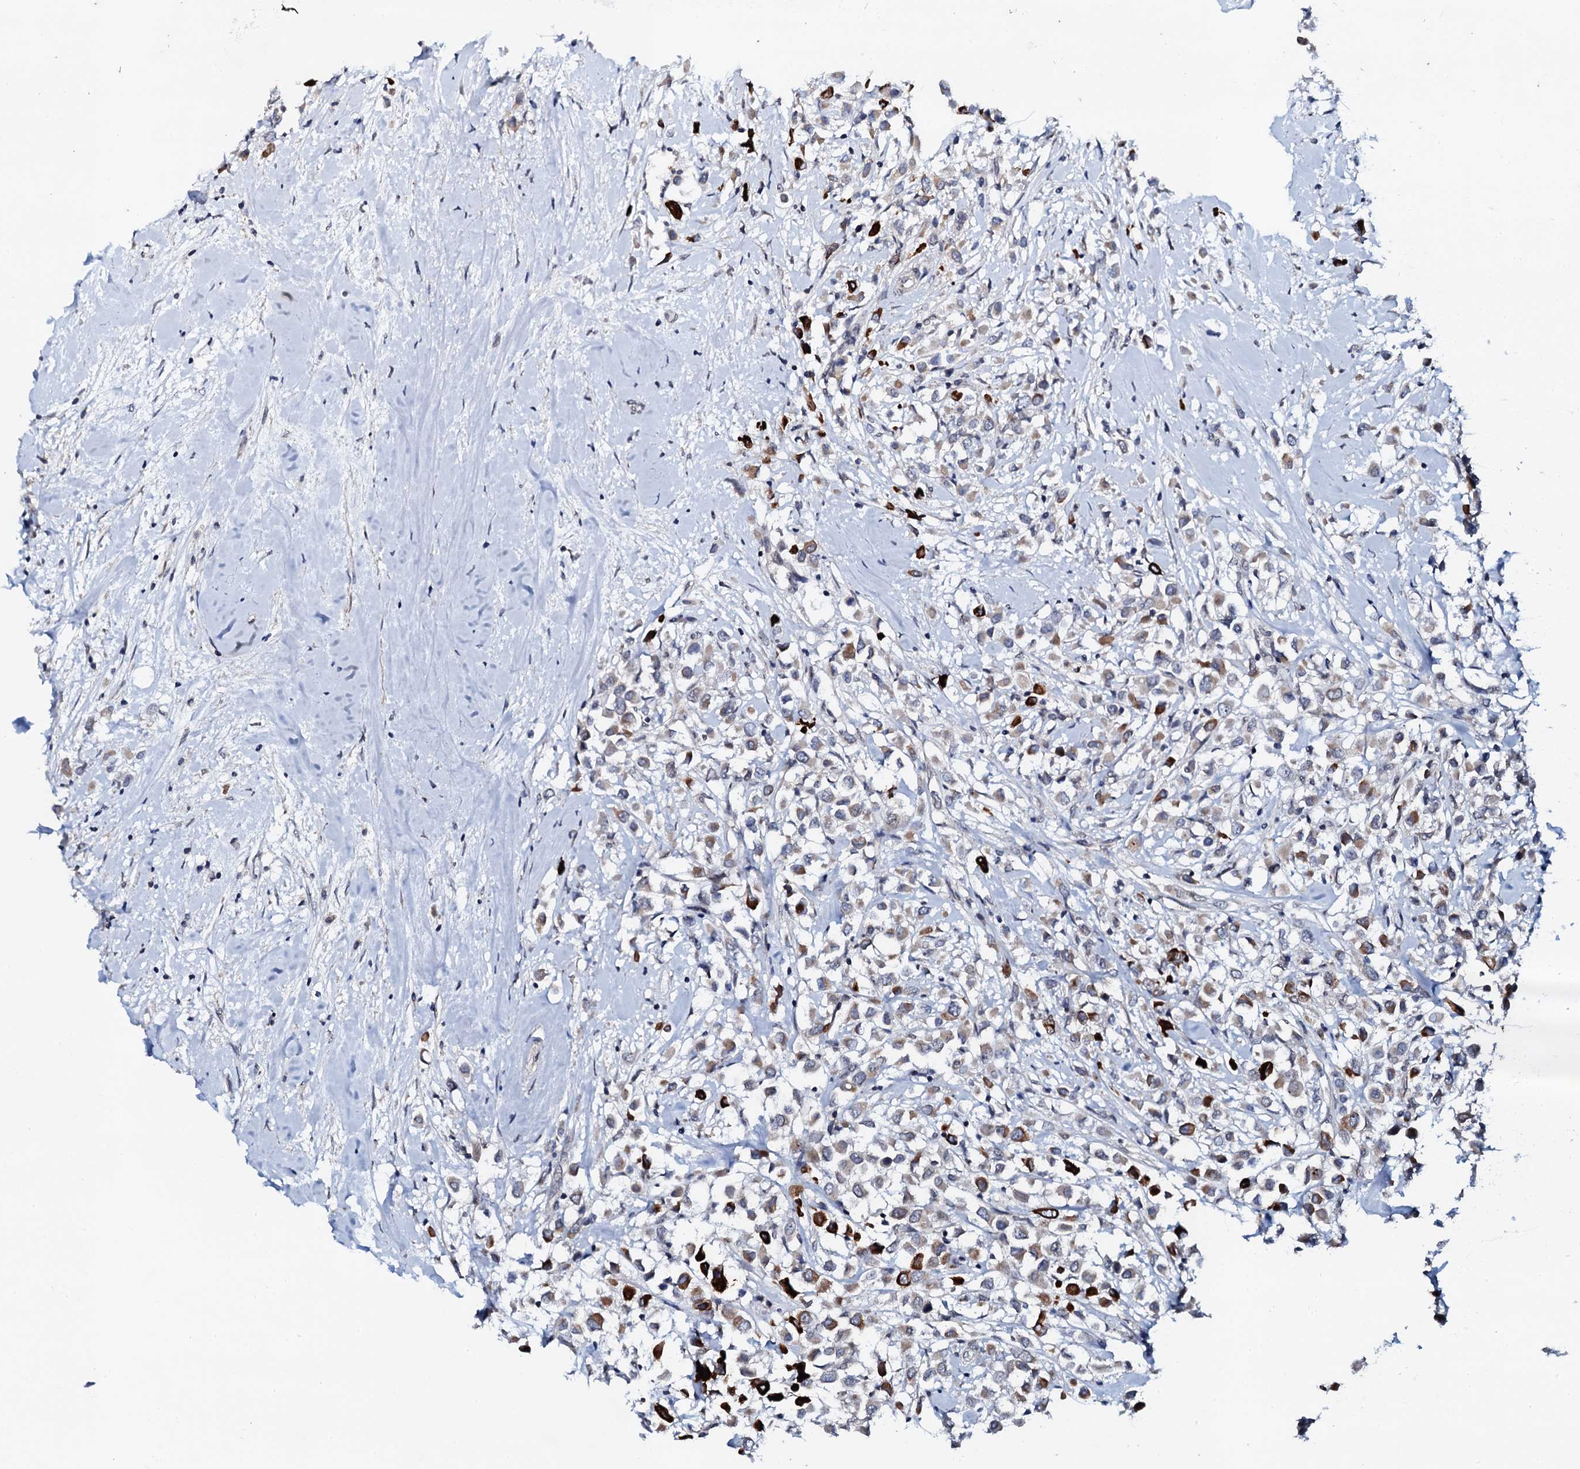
{"staining": {"intensity": "strong", "quantity": "<25%", "location": "cytoplasmic/membranous"}, "tissue": "breast cancer", "cell_type": "Tumor cells", "image_type": "cancer", "snomed": [{"axis": "morphology", "description": "Duct carcinoma"}, {"axis": "topography", "description": "Breast"}], "caption": "A brown stain highlights strong cytoplasmic/membranous staining of a protein in breast infiltrating ductal carcinoma tumor cells.", "gene": "SNTA1", "patient": {"sex": "female", "age": 87}}